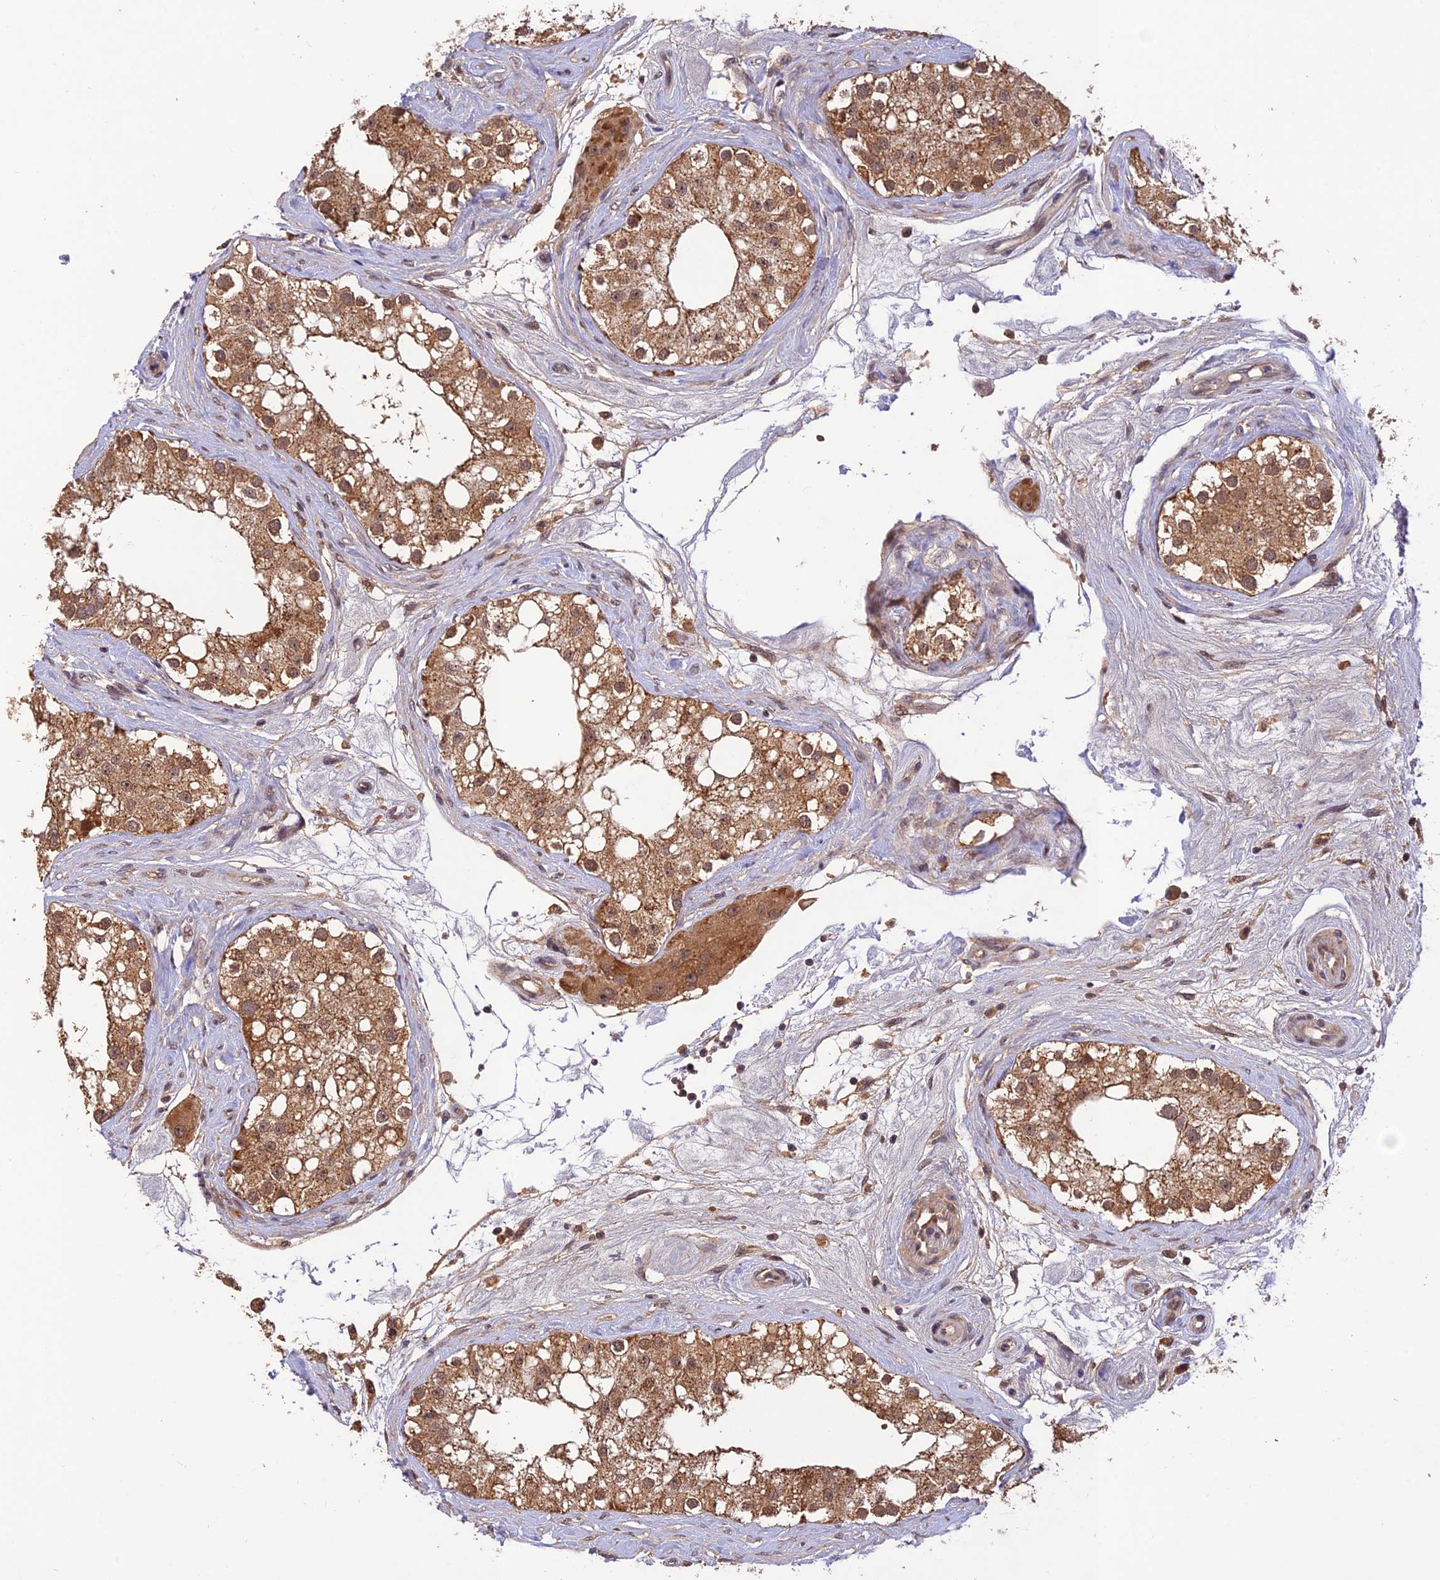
{"staining": {"intensity": "moderate", "quantity": ">75%", "location": "cytoplasmic/membranous"}, "tissue": "testis", "cell_type": "Cells in seminiferous ducts", "image_type": "normal", "snomed": [{"axis": "morphology", "description": "Normal tissue, NOS"}, {"axis": "topography", "description": "Testis"}], "caption": "Immunohistochemistry (DAB) staining of benign testis exhibits moderate cytoplasmic/membranous protein staining in about >75% of cells in seminiferous ducts. (Brightfield microscopy of DAB IHC at high magnification).", "gene": "REV1", "patient": {"sex": "male", "age": 84}}